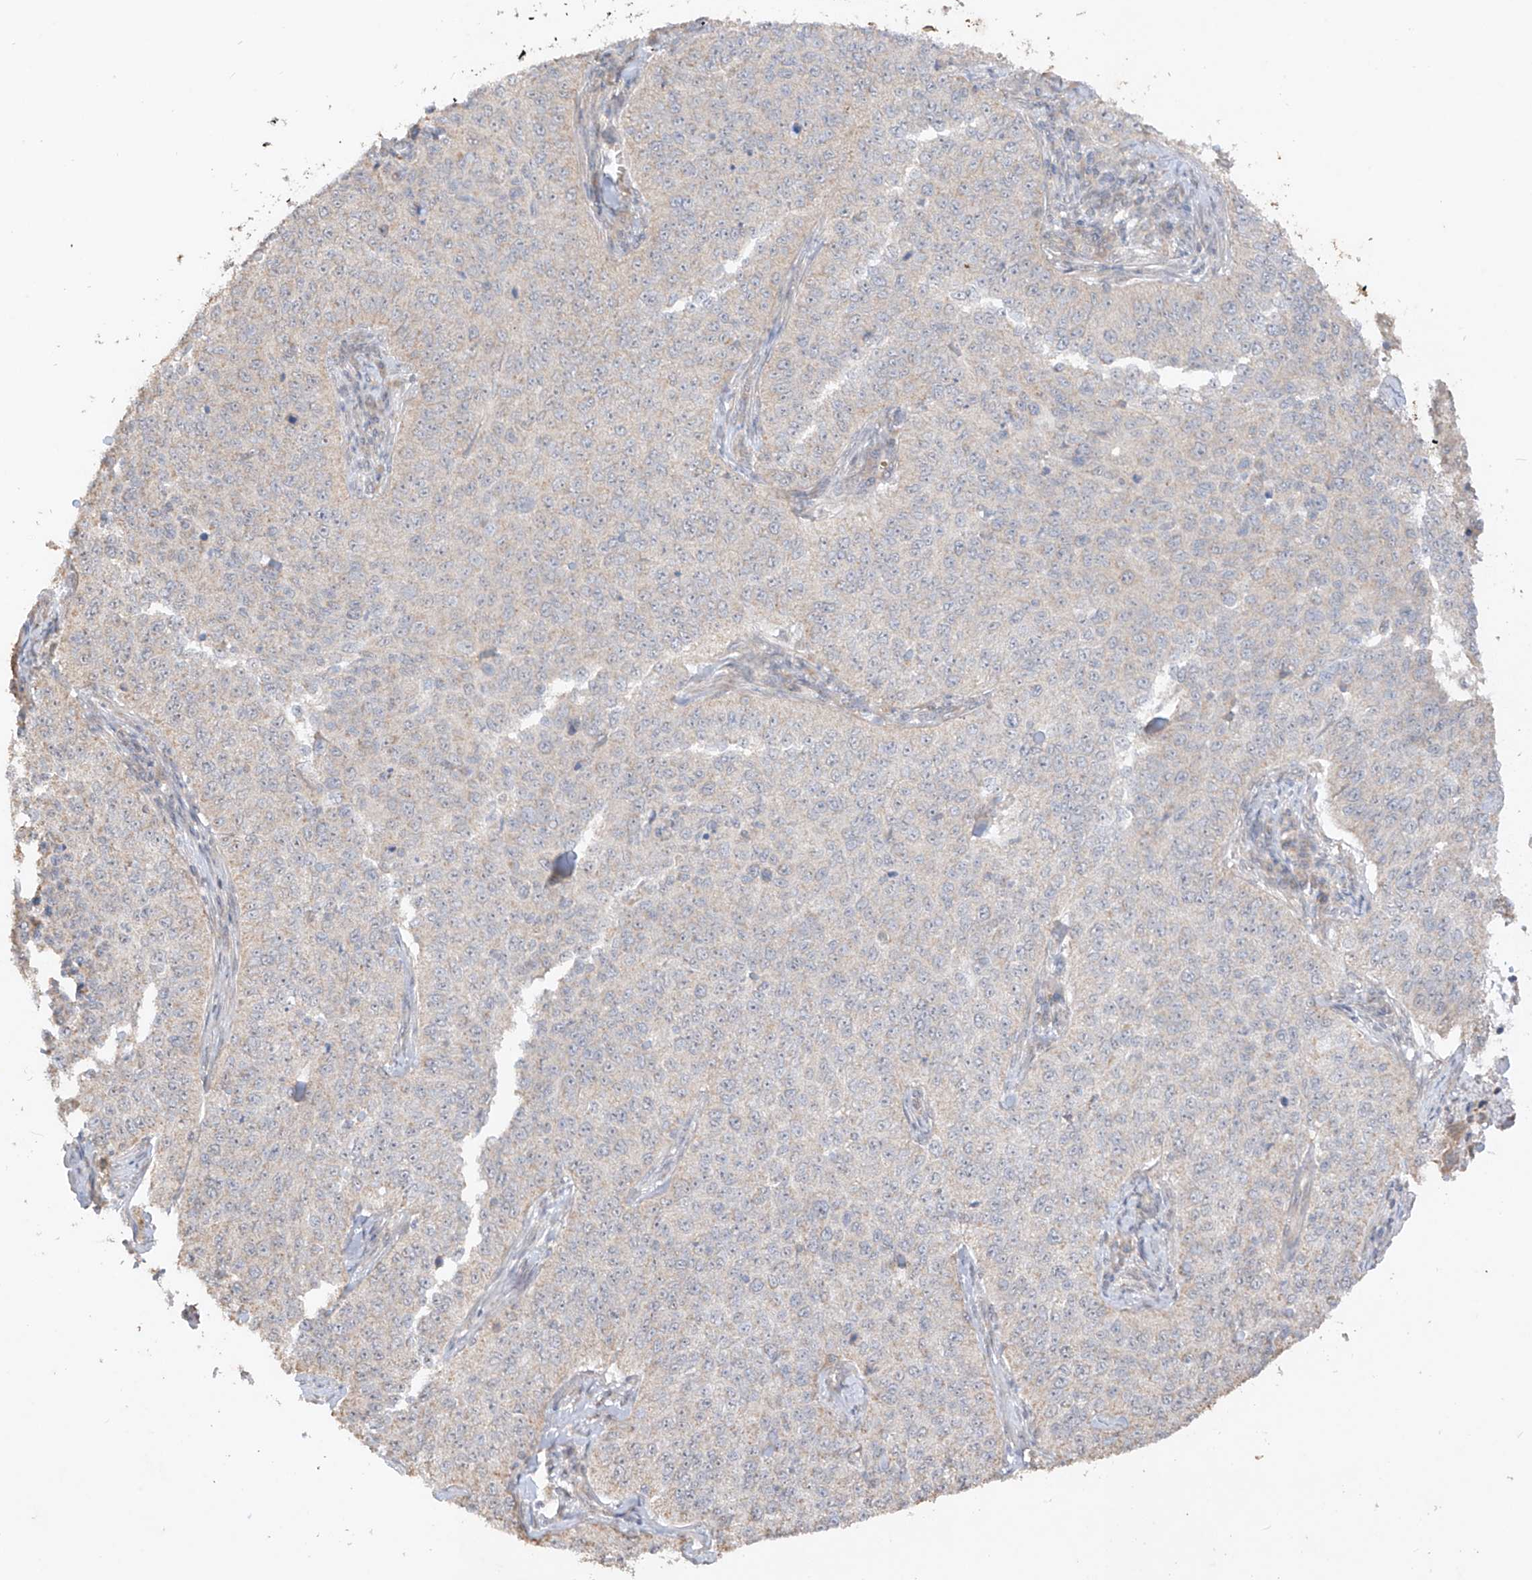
{"staining": {"intensity": "negative", "quantity": "none", "location": "none"}, "tissue": "cervical cancer", "cell_type": "Tumor cells", "image_type": "cancer", "snomed": [{"axis": "morphology", "description": "Squamous cell carcinoma, NOS"}, {"axis": "topography", "description": "Cervix"}], "caption": "Micrograph shows no protein positivity in tumor cells of cervical squamous cell carcinoma tissue.", "gene": "MTUS2", "patient": {"sex": "female", "age": 35}}